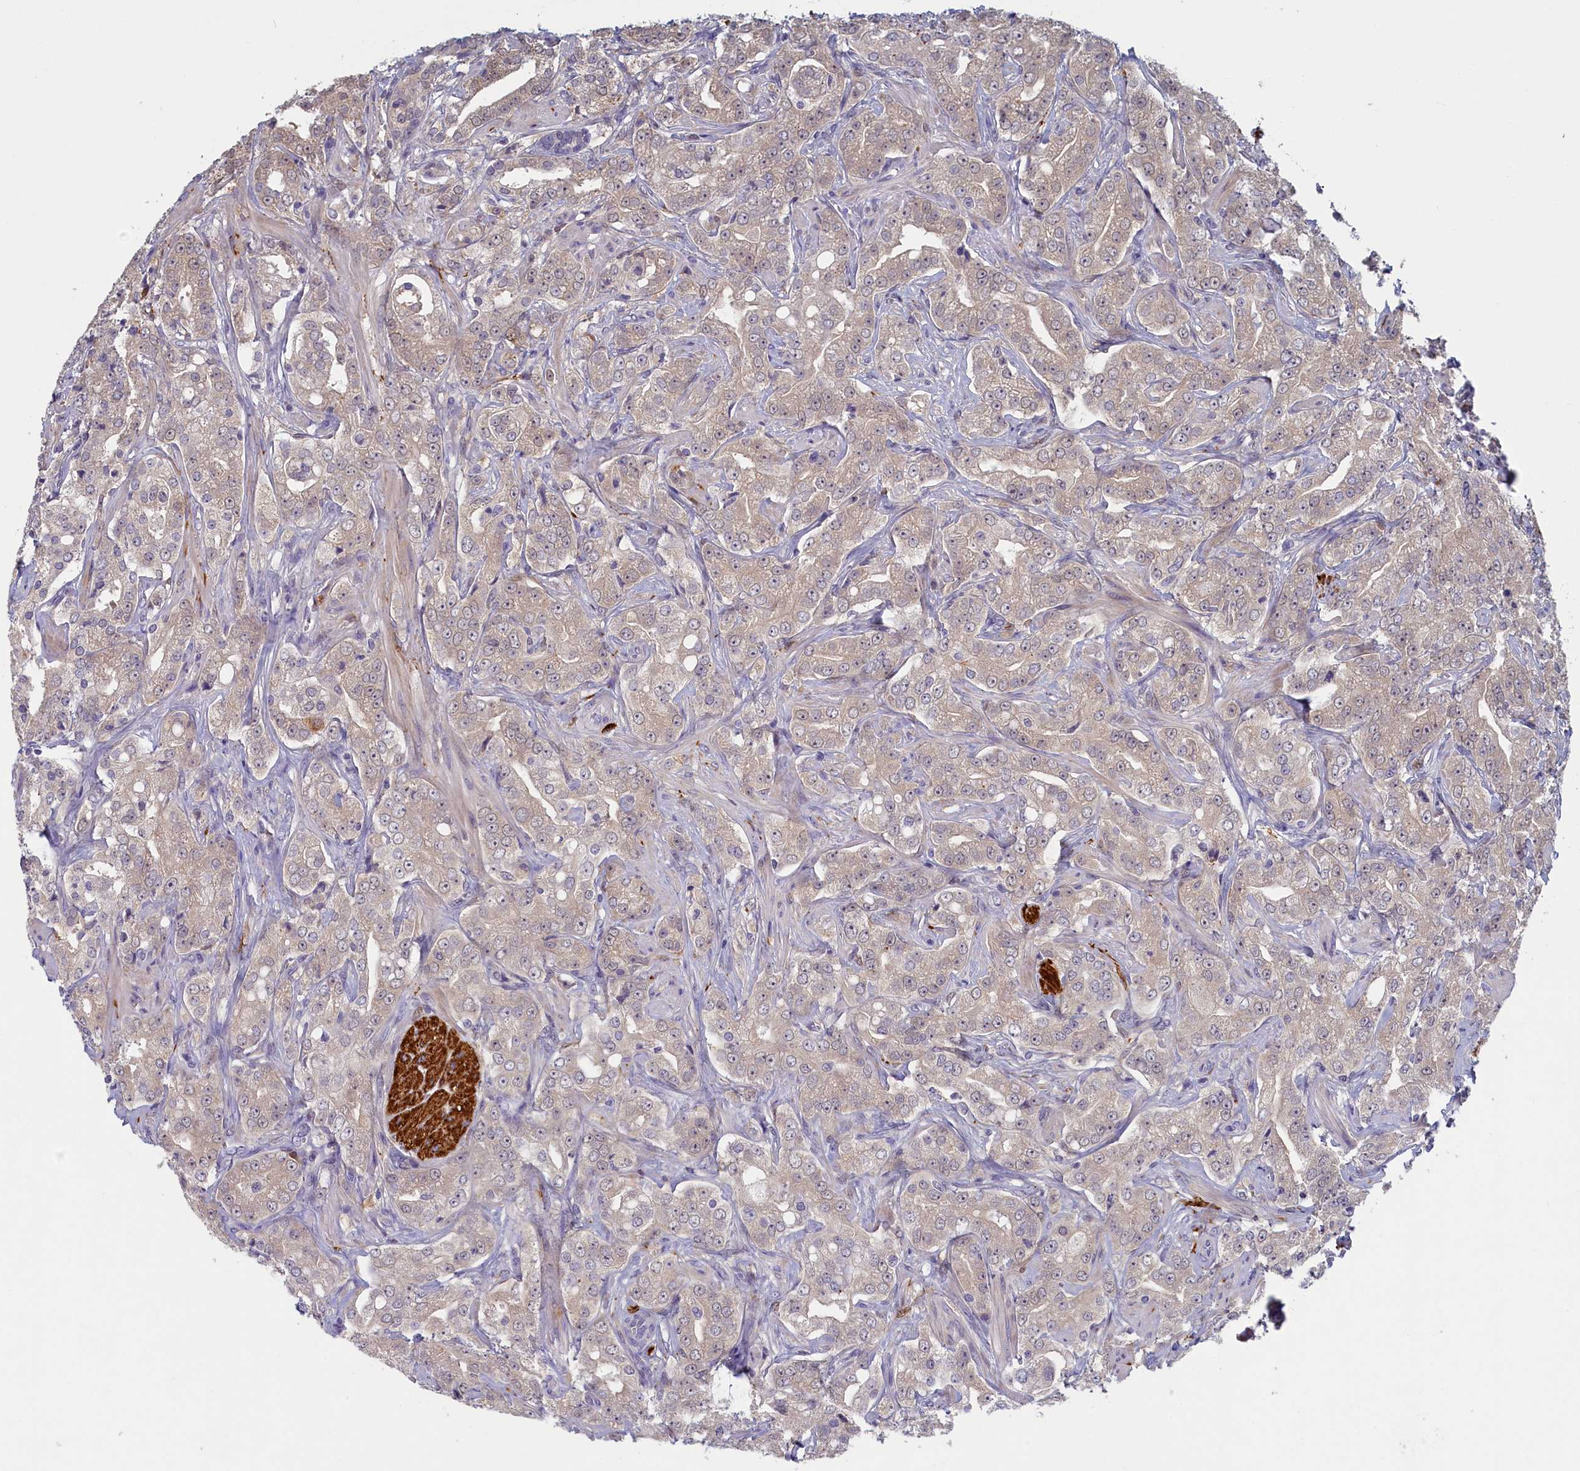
{"staining": {"intensity": "weak", "quantity": "25%-75%", "location": "cytoplasmic/membranous,nuclear"}, "tissue": "prostate cancer", "cell_type": "Tumor cells", "image_type": "cancer", "snomed": [{"axis": "morphology", "description": "Adenocarcinoma, Low grade"}, {"axis": "topography", "description": "Prostate"}], "caption": "Prostate cancer (adenocarcinoma (low-grade)) stained with a protein marker displays weak staining in tumor cells.", "gene": "UCHL3", "patient": {"sex": "male", "age": 67}}